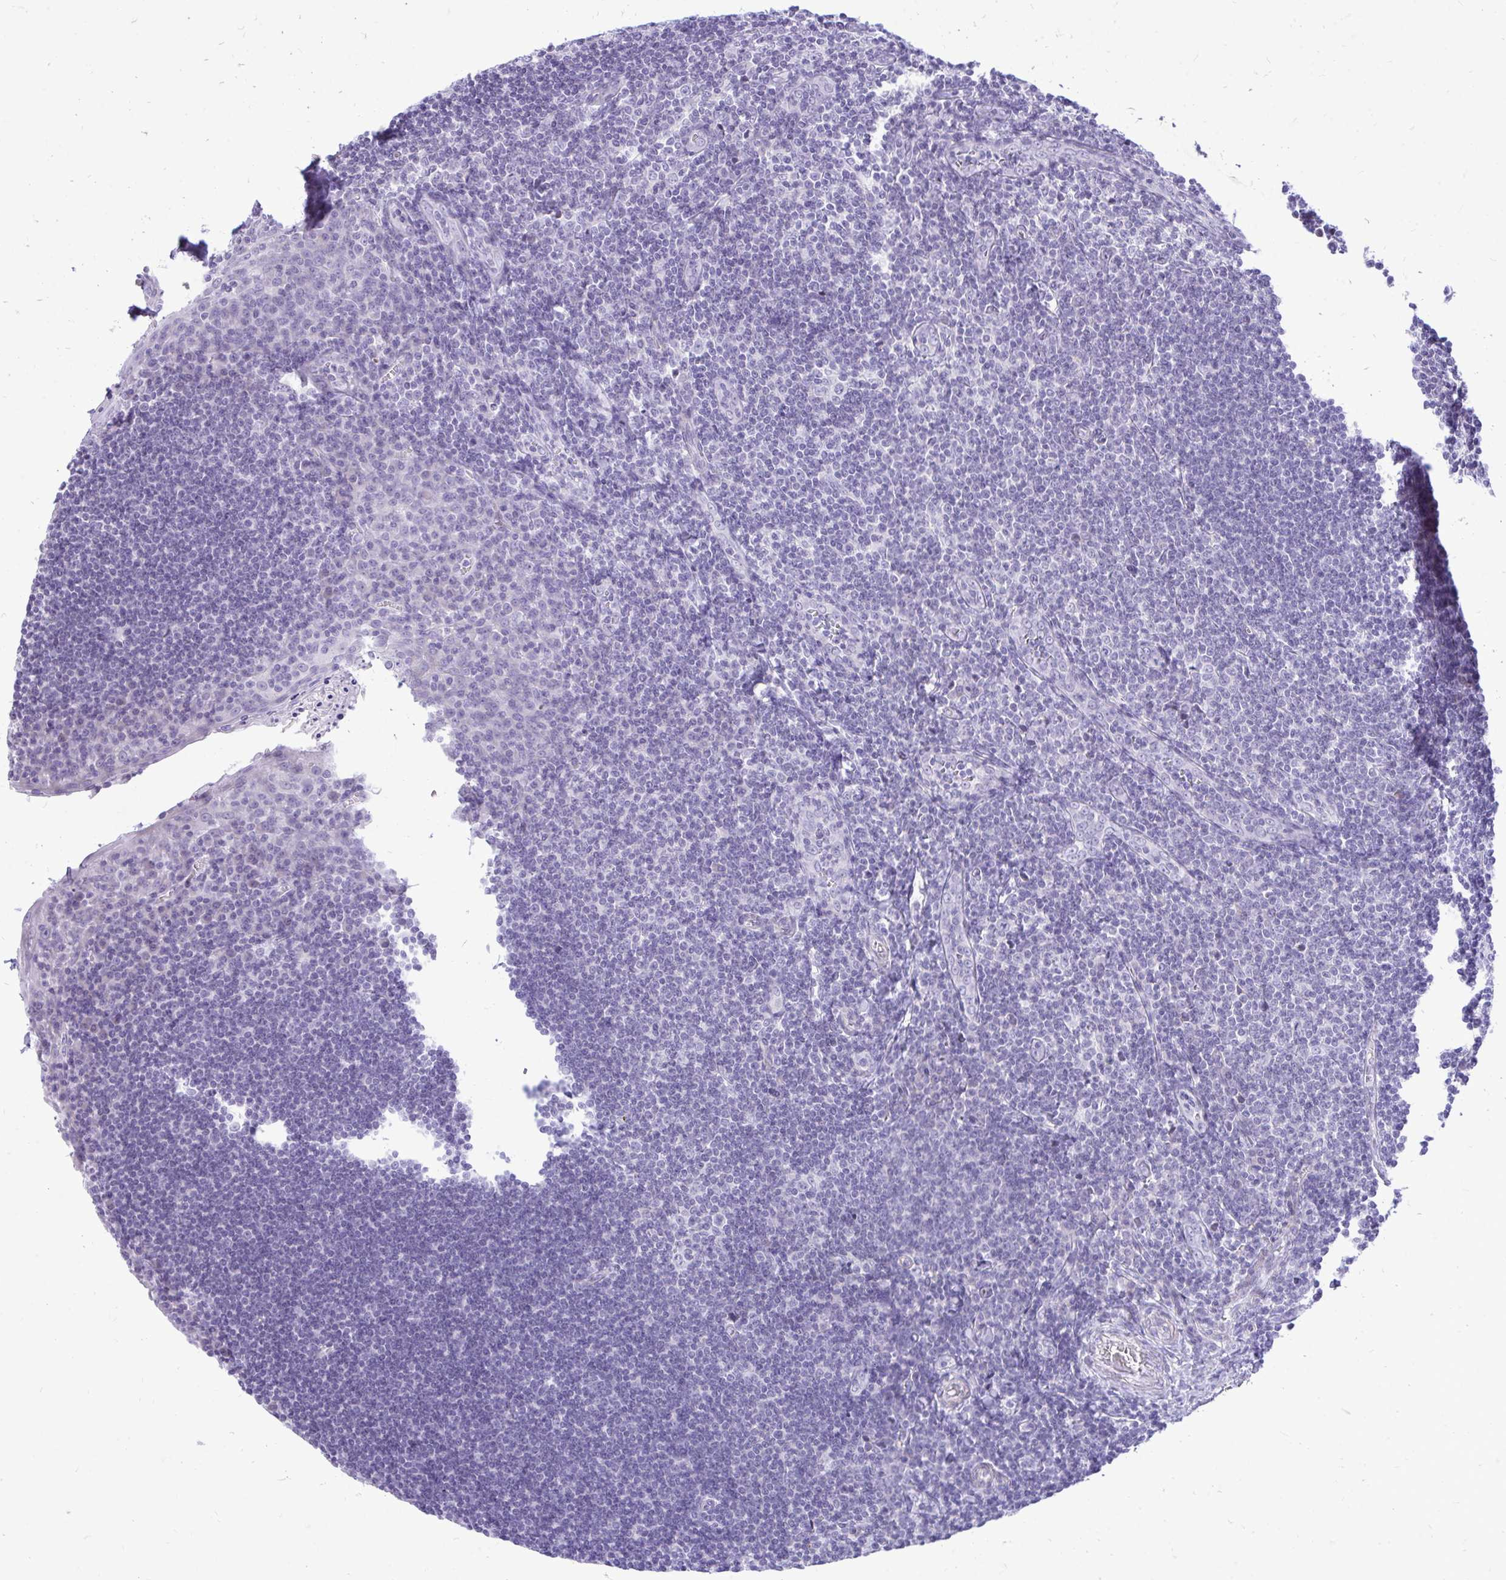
{"staining": {"intensity": "negative", "quantity": "none", "location": "none"}, "tissue": "tonsil", "cell_type": "Germinal center cells", "image_type": "normal", "snomed": [{"axis": "morphology", "description": "Normal tissue, NOS"}, {"axis": "topography", "description": "Tonsil"}], "caption": "Immunohistochemistry histopathology image of unremarkable tonsil: human tonsil stained with DAB (3,3'-diaminobenzidine) exhibits no significant protein positivity in germinal center cells.", "gene": "GABRA1", "patient": {"sex": "male", "age": 27}}